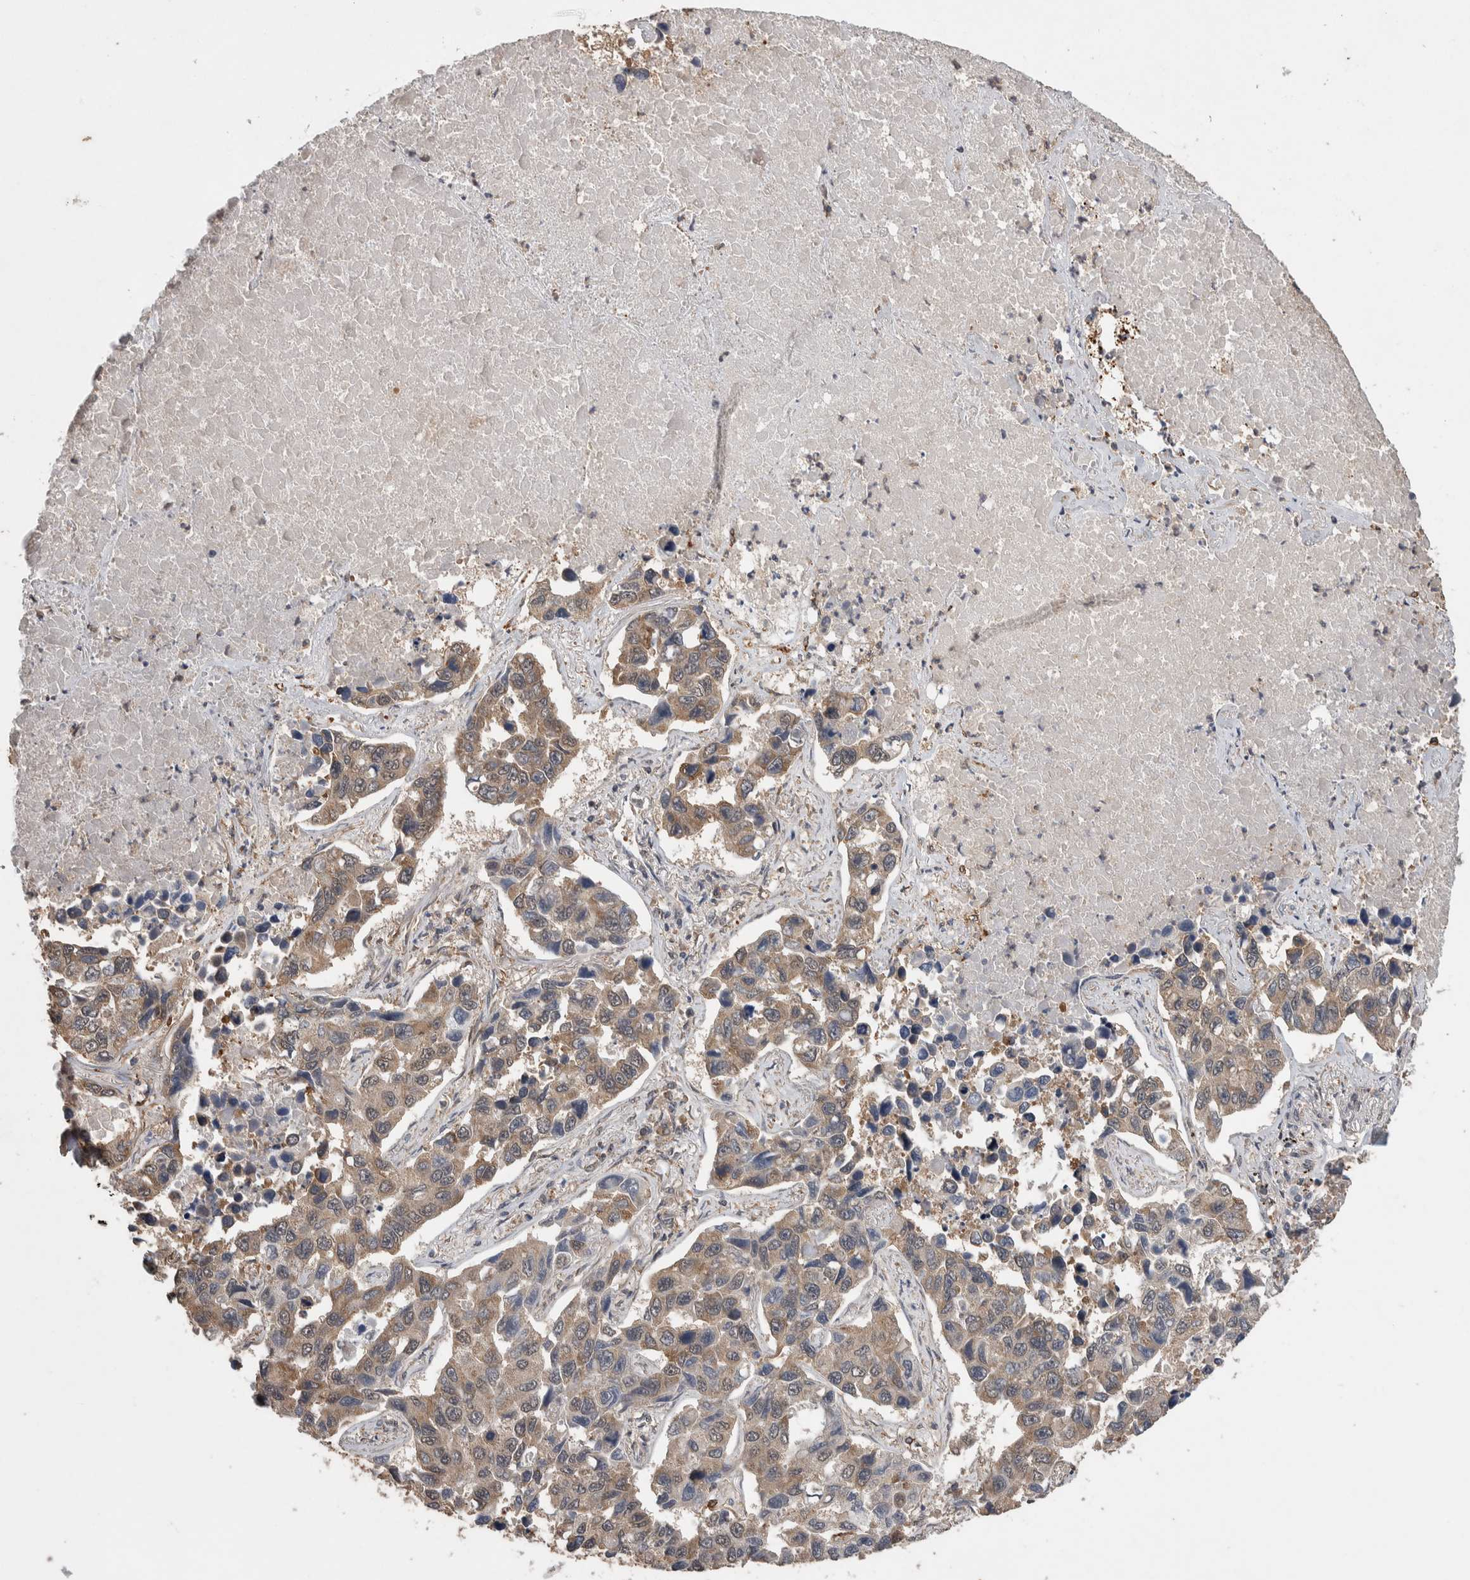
{"staining": {"intensity": "weak", "quantity": ">75%", "location": "cytoplasmic/membranous,nuclear"}, "tissue": "lung cancer", "cell_type": "Tumor cells", "image_type": "cancer", "snomed": [{"axis": "morphology", "description": "Adenocarcinoma, NOS"}, {"axis": "topography", "description": "Lung"}], "caption": "Approximately >75% of tumor cells in human lung cancer (adenocarcinoma) demonstrate weak cytoplasmic/membranous and nuclear protein positivity as visualized by brown immunohistochemical staining.", "gene": "DVL2", "patient": {"sex": "male", "age": 64}}